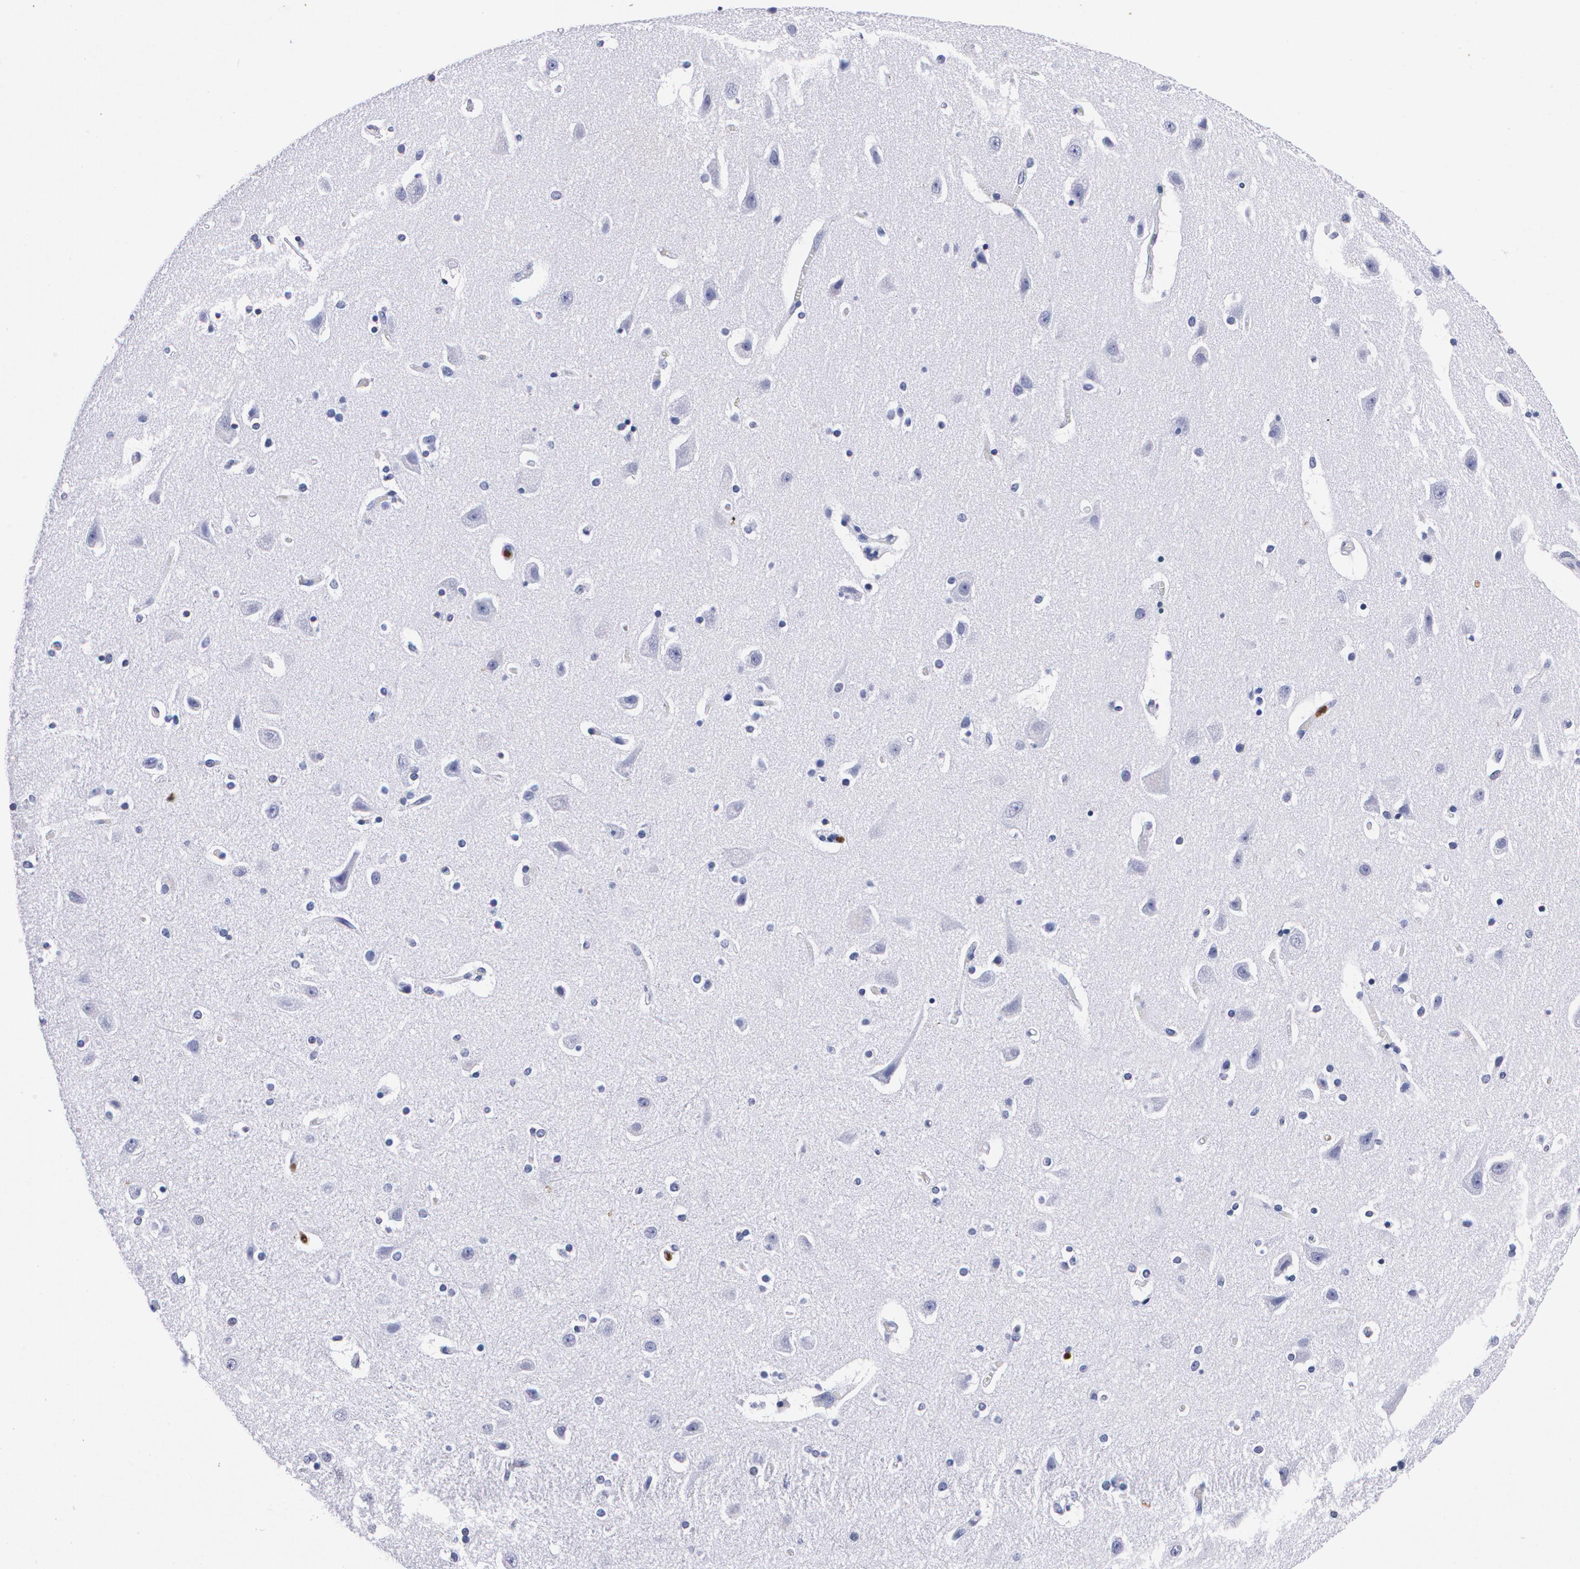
{"staining": {"intensity": "negative", "quantity": "none", "location": "none"}, "tissue": "caudate", "cell_type": "Glial cells", "image_type": "normal", "snomed": [{"axis": "morphology", "description": "Normal tissue, NOS"}, {"axis": "topography", "description": "Lateral ventricle wall"}], "caption": "Caudate was stained to show a protein in brown. There is no significant expression in glial cells. (Brightfield microscopy of DAB (3,3'-diaminobenzidine) immunohistochemistry (IHC) at high magnification).", "gene": "S100A8", "patient": {"sex": "female", "age": 54}}